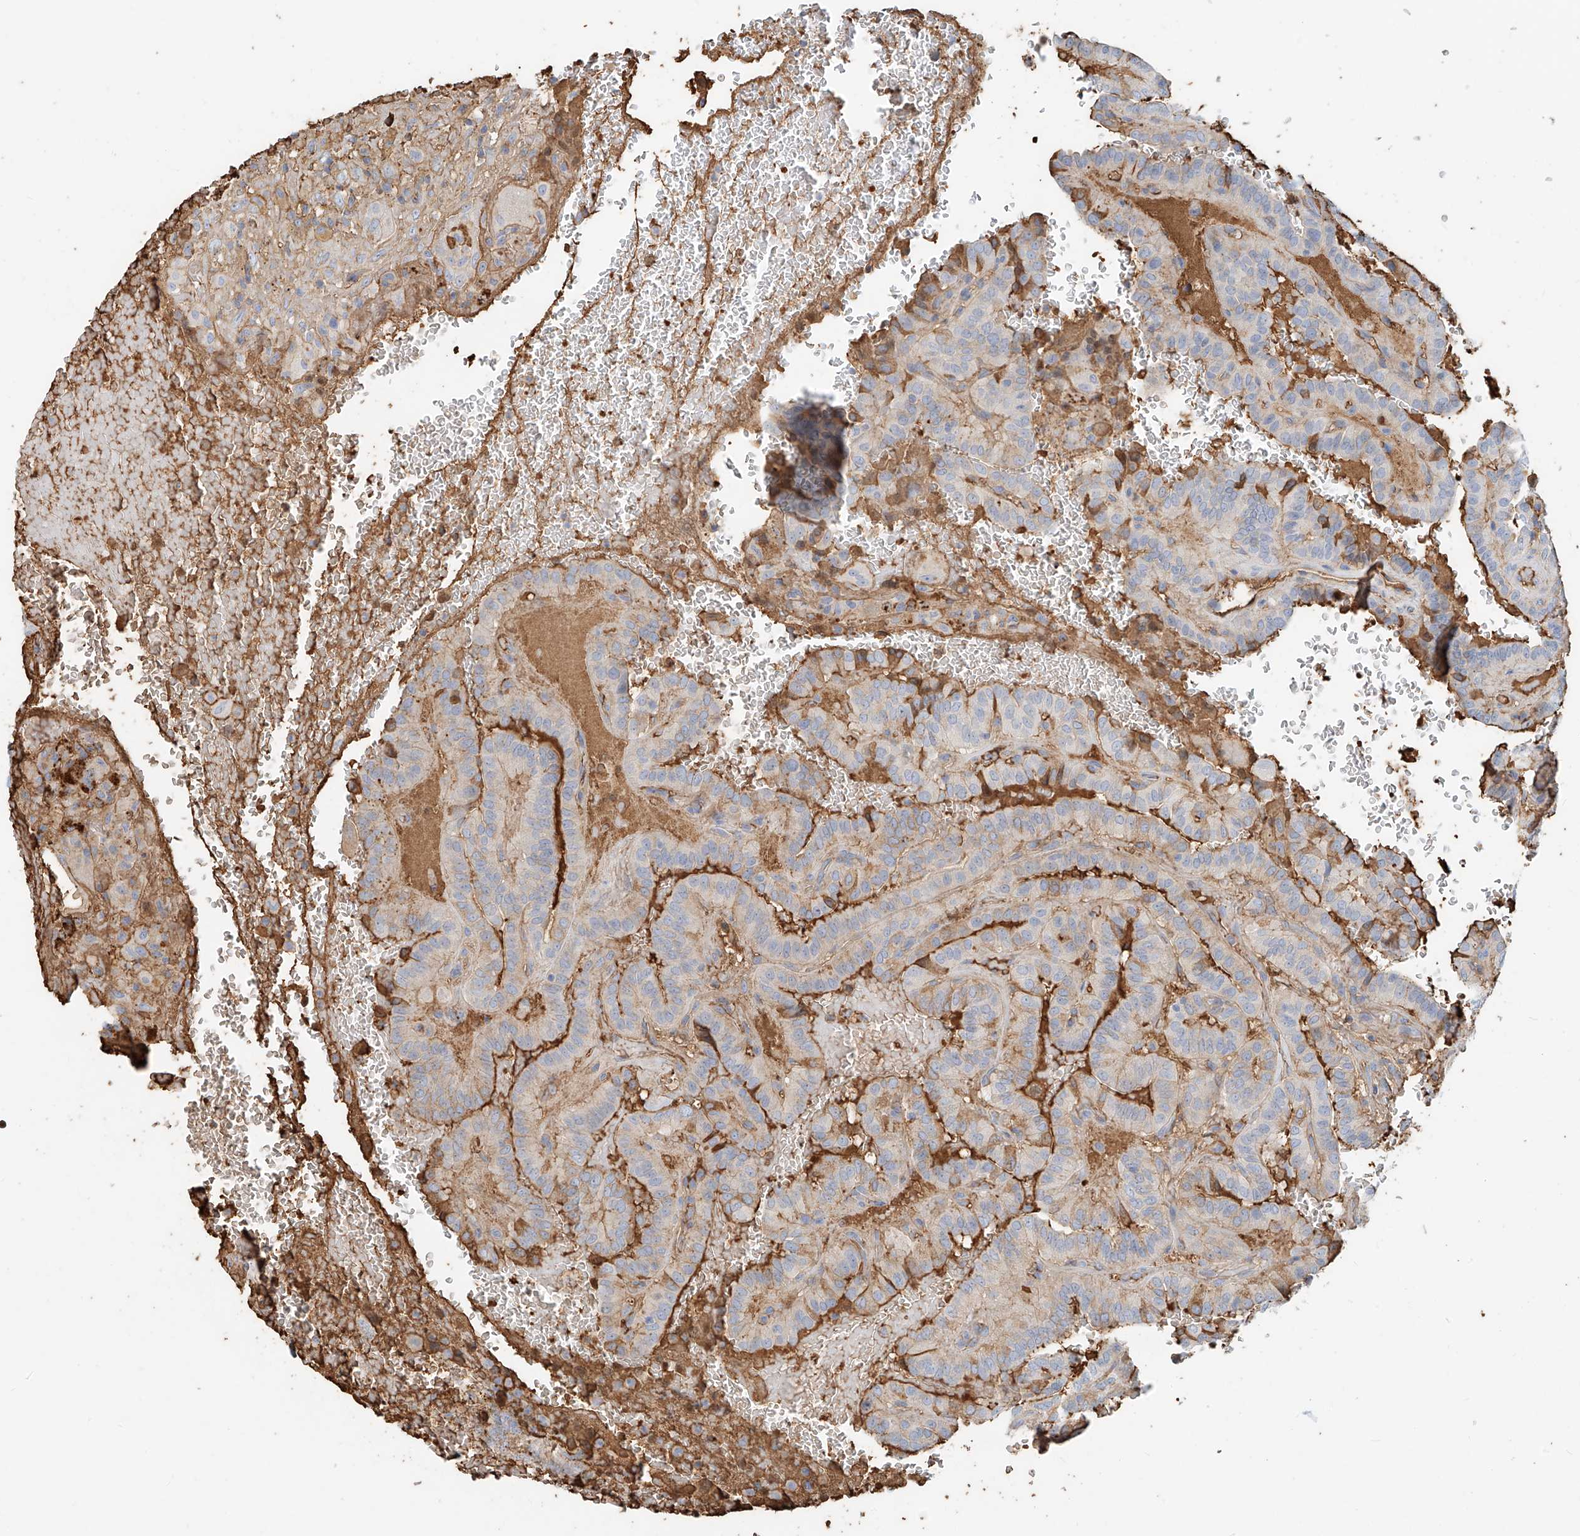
{"staining": {"intensity": "weak", "quantity": "<25%", "location": "cytoplasmic/membranous"}, "tissue": "thyroid cancer", "cell_type": "Tumor cells", "image_type": "cancer", "snomed": [{"axis": "morphology", "description": "Papillary adenocarcinoma, NOS"}, {"axis": "topography", "description": "Thyroid gland"}], "caption": "This image is of thyroid papillary adenocarcinoma stained with immunohistochemistry to label a protein in brown with the nuclei are counter-stained blue. There is no expression in tumor cells. (Stains: DAB (3,3'-diaminobenzidine) immunohistochemistry (IHC) with hematoxylin counter stain, Microscopy: brightfield microscopy at high magnification).", "gene": "ZFP30", "patient": {"sex": "male", "age": 77}}